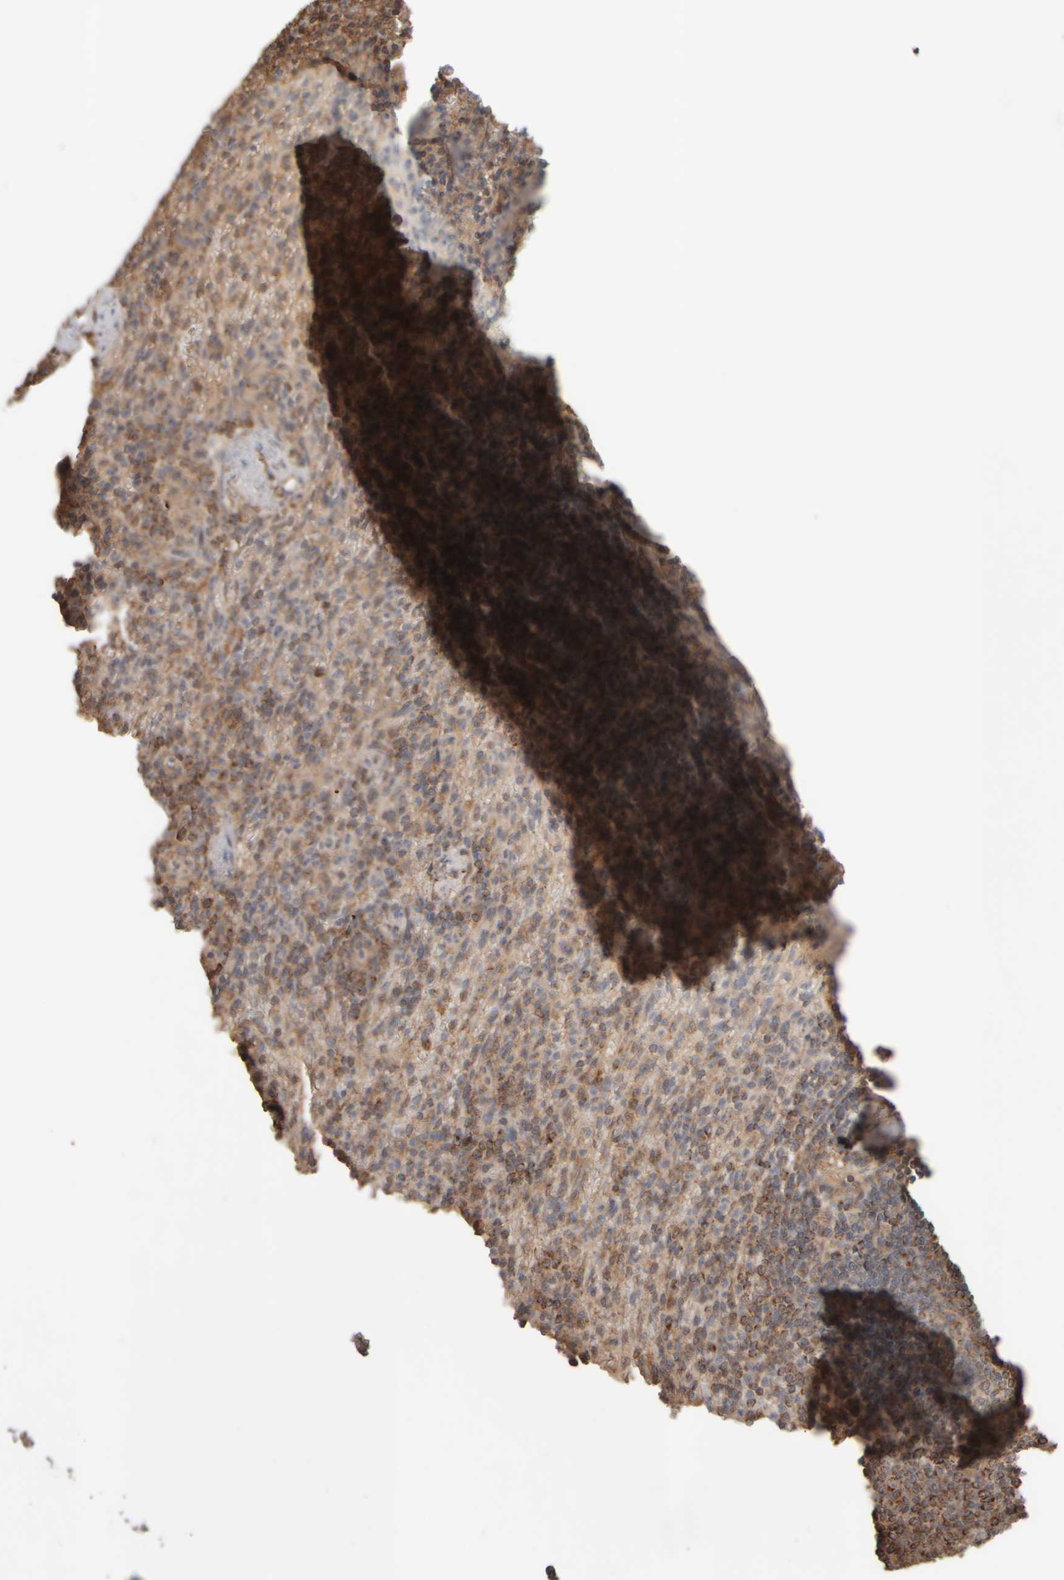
{"staining": {"intensity": "moderate", "quantity": "25%-75%", "location": "cytoplasmic/membranous"}, "tissue": "spleen", "cell_type": "Cells in red pulp", "image_type": "normal", "snomed": [{"axis": "morphology", "description": "Normal tissue, NOS"}, {"axis": "topography", "description": "Spleen"}], "caption": "Protein analysis of unremarkable spleen exhibits moderate cytoplasmic/membranous positivity in about 25%-75% of cells in red pulp.", "gene": "EIF2B3", "patient": {"sex": "female", "age": 74}}